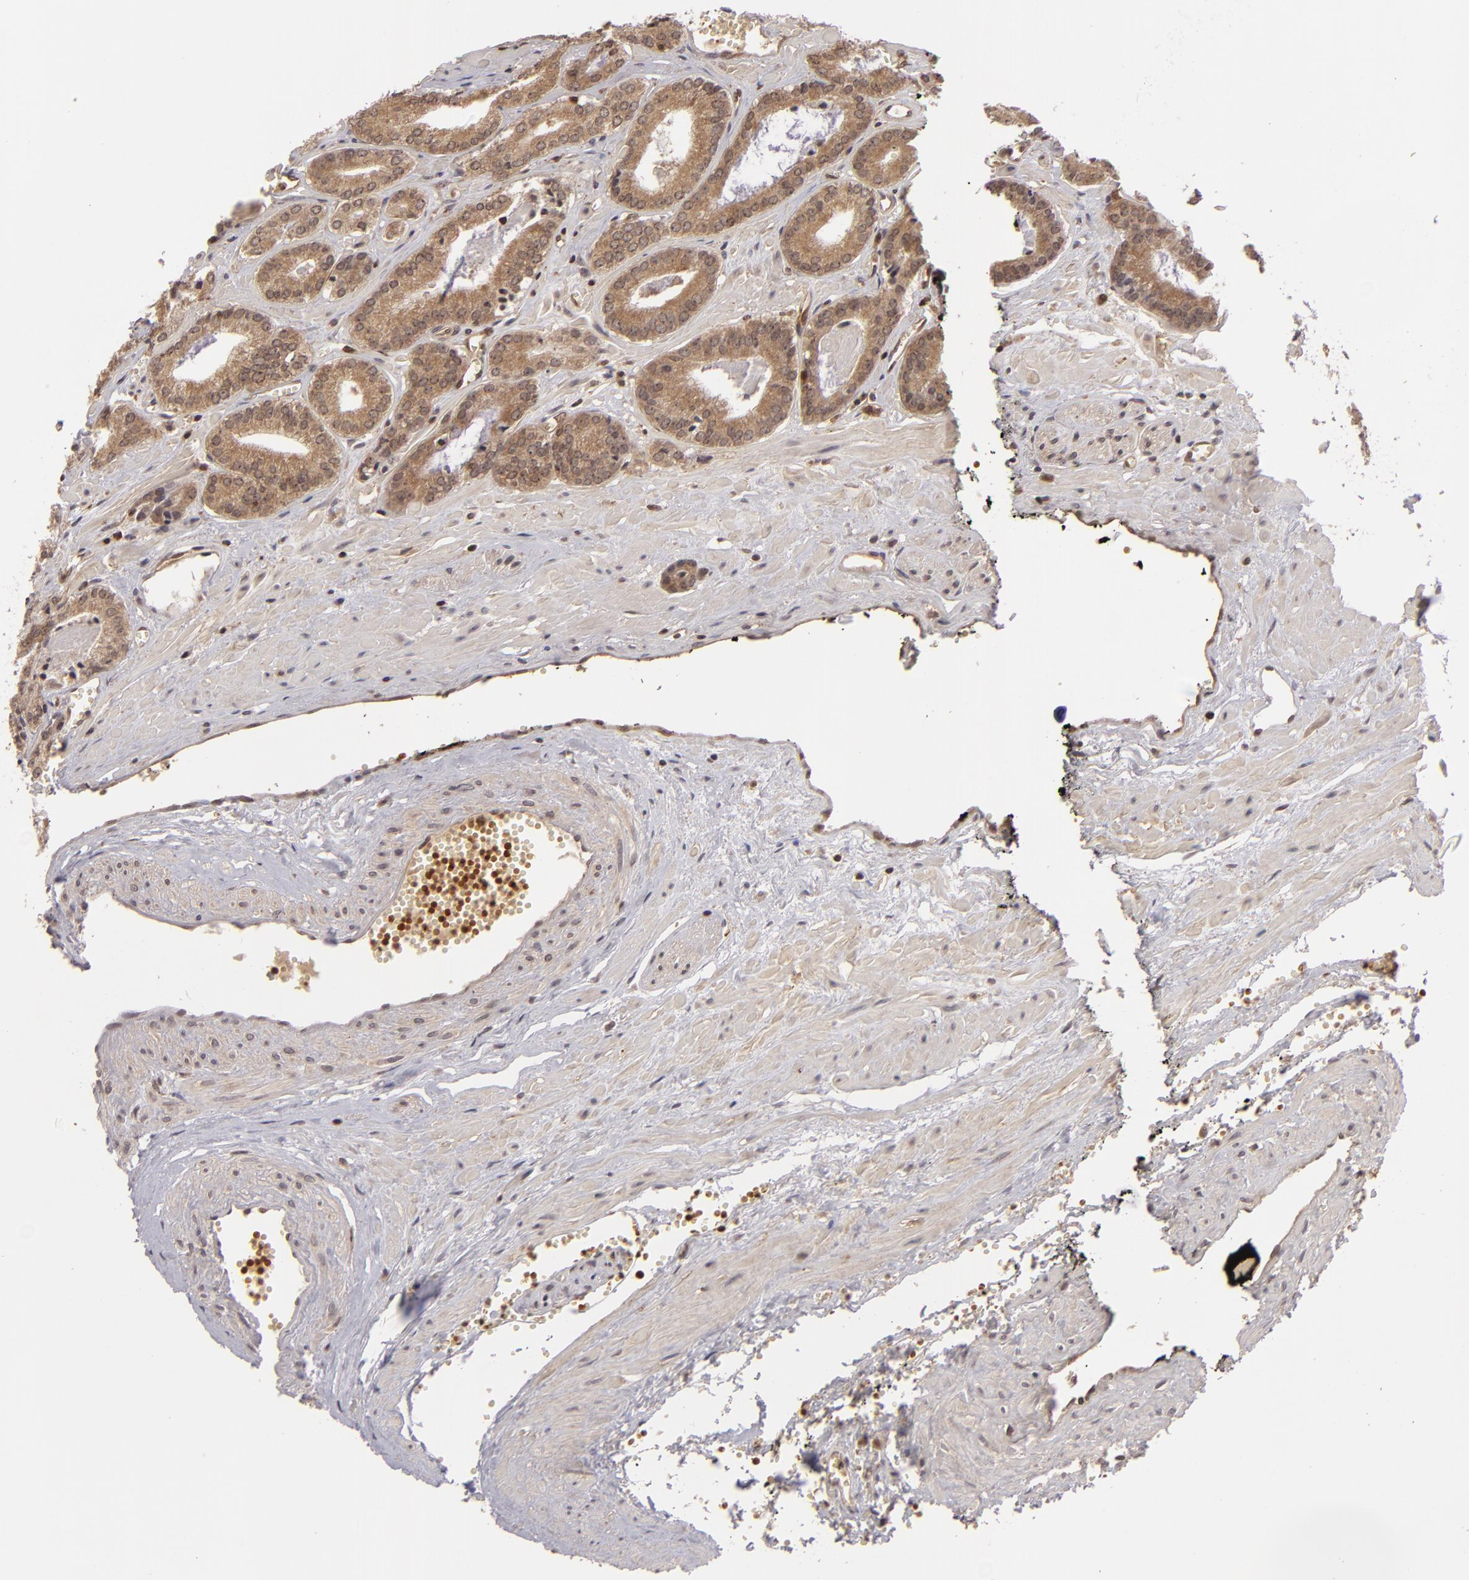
{"staining": {"intensity": "moderate", "quantity": ">75%", "location": "cytoplasmic/membranous"}, "tissue": "prostate cancer", "cell_type": "Tumor cells", "image_type": "cancer", "snomed": [{"axis": "morphology", "description": "Adenocarcinoma, High grade"}, {"axis": "topography", "description": "Prostate"}], "caption": "Prostate cancer stained with DAB immunohistochemistry displays medium levels of moderate cytoplasmic/membranous positivity in approximately >75% of tumor cells. Using DAB (brown) and hematoxylin (blue) stains, captured at high magnification using brightfield microscopy.", "gene": "ZBTB33", "patient": {"sex": "male", "age": 56}}